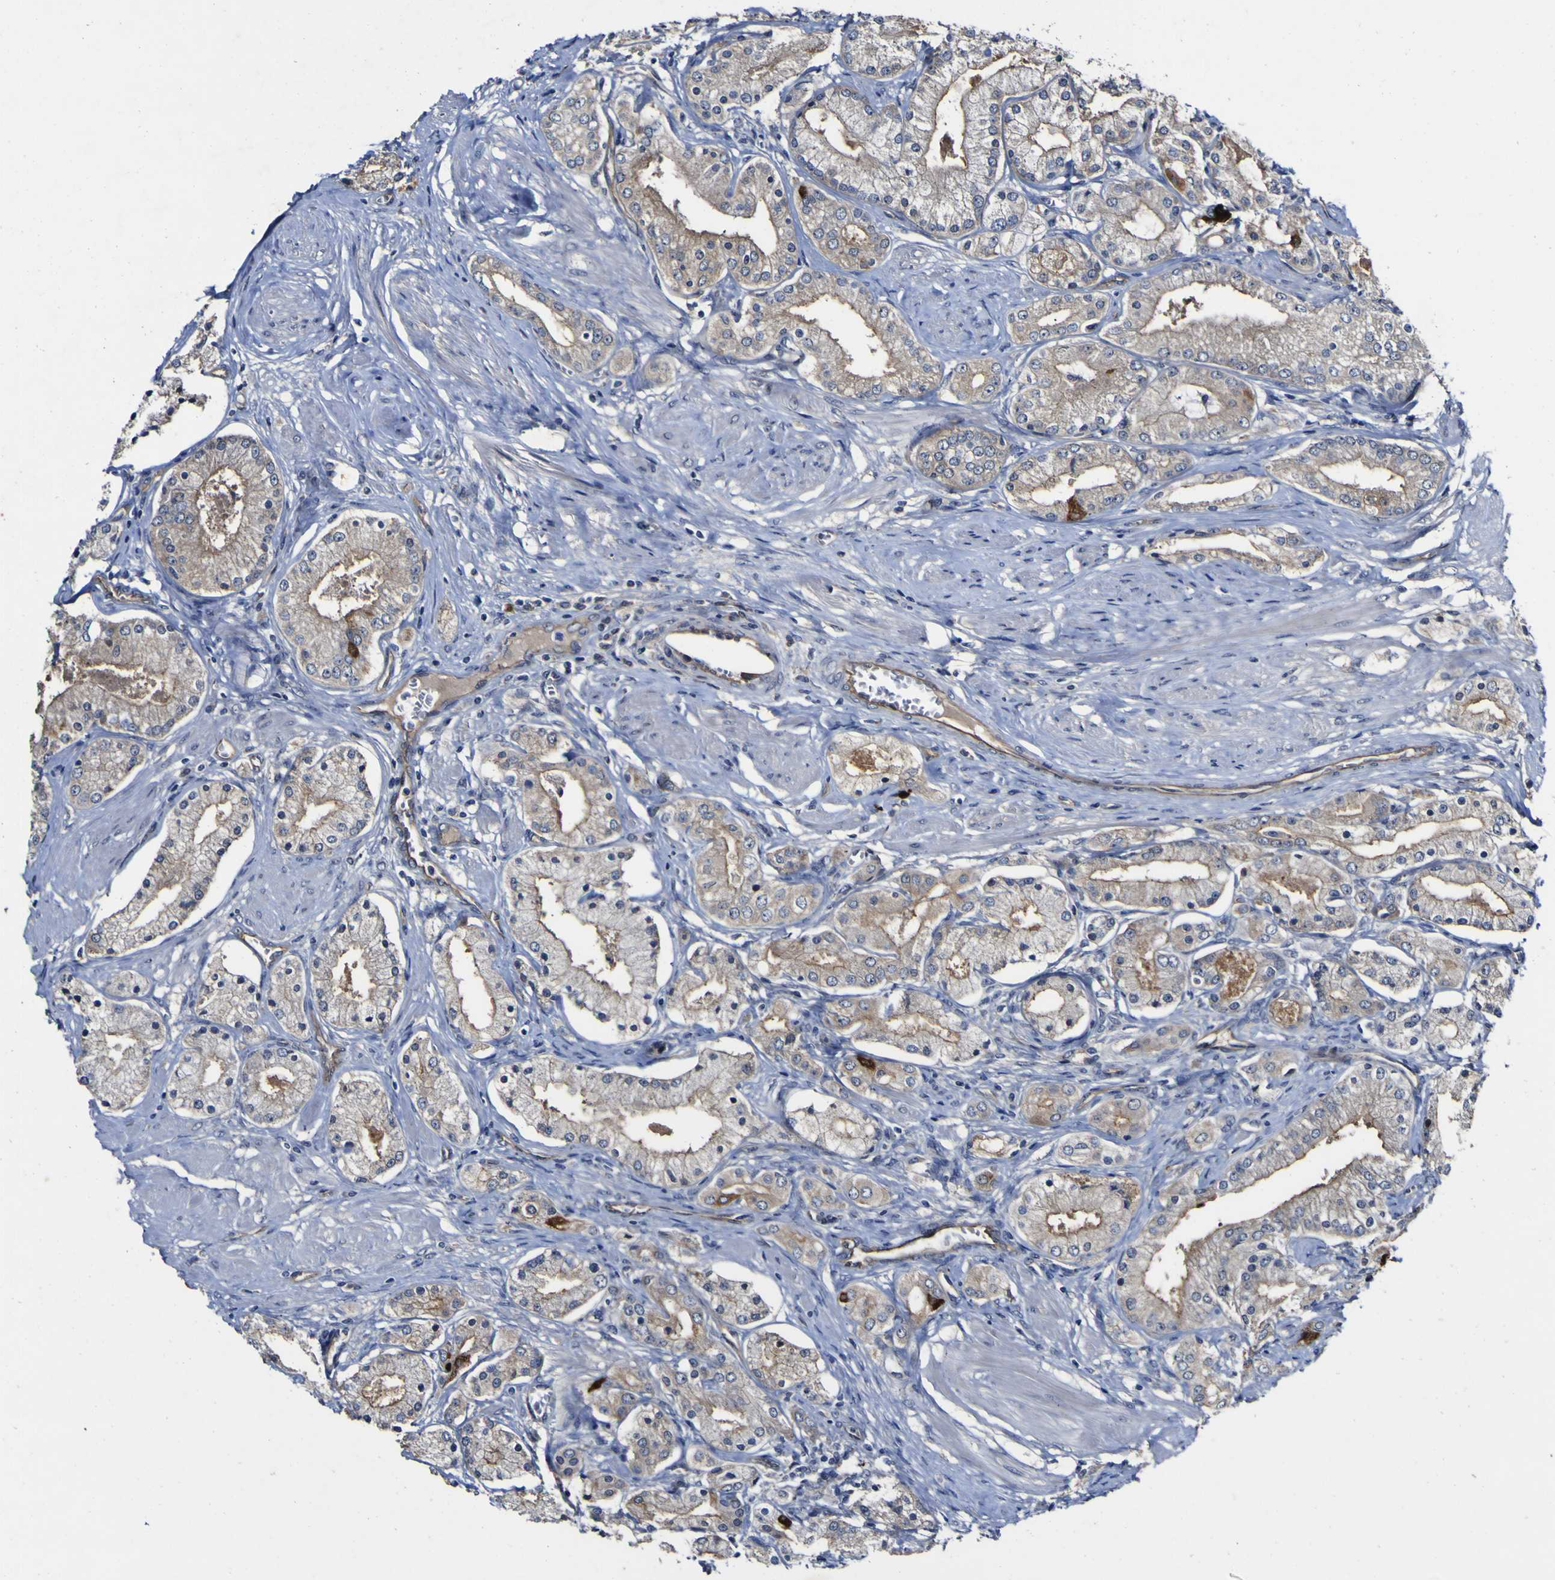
{"staining": {"intensity": "weak", "quantity": ">75%", "location": "cytoplasmic/membranous"}, "tissue": "prostate cancer", "cell_type": "Tumor cells", "image_type": "cancer", "snomed": [{"axis": "morphology", "description": "Adenocarcinoma, High grade"}, {"axis": "topography", "description": "Prostate"}], "caption": "This image displays immunohistochemistry (IHC) staining of prostate adenocarcinoma (high-grade), with low weak cytoplasmic/membranous positivity in approximately >75% of tumor cells.", "gene": "CCL2", "patient": {"sex": "male", "age": 66}}